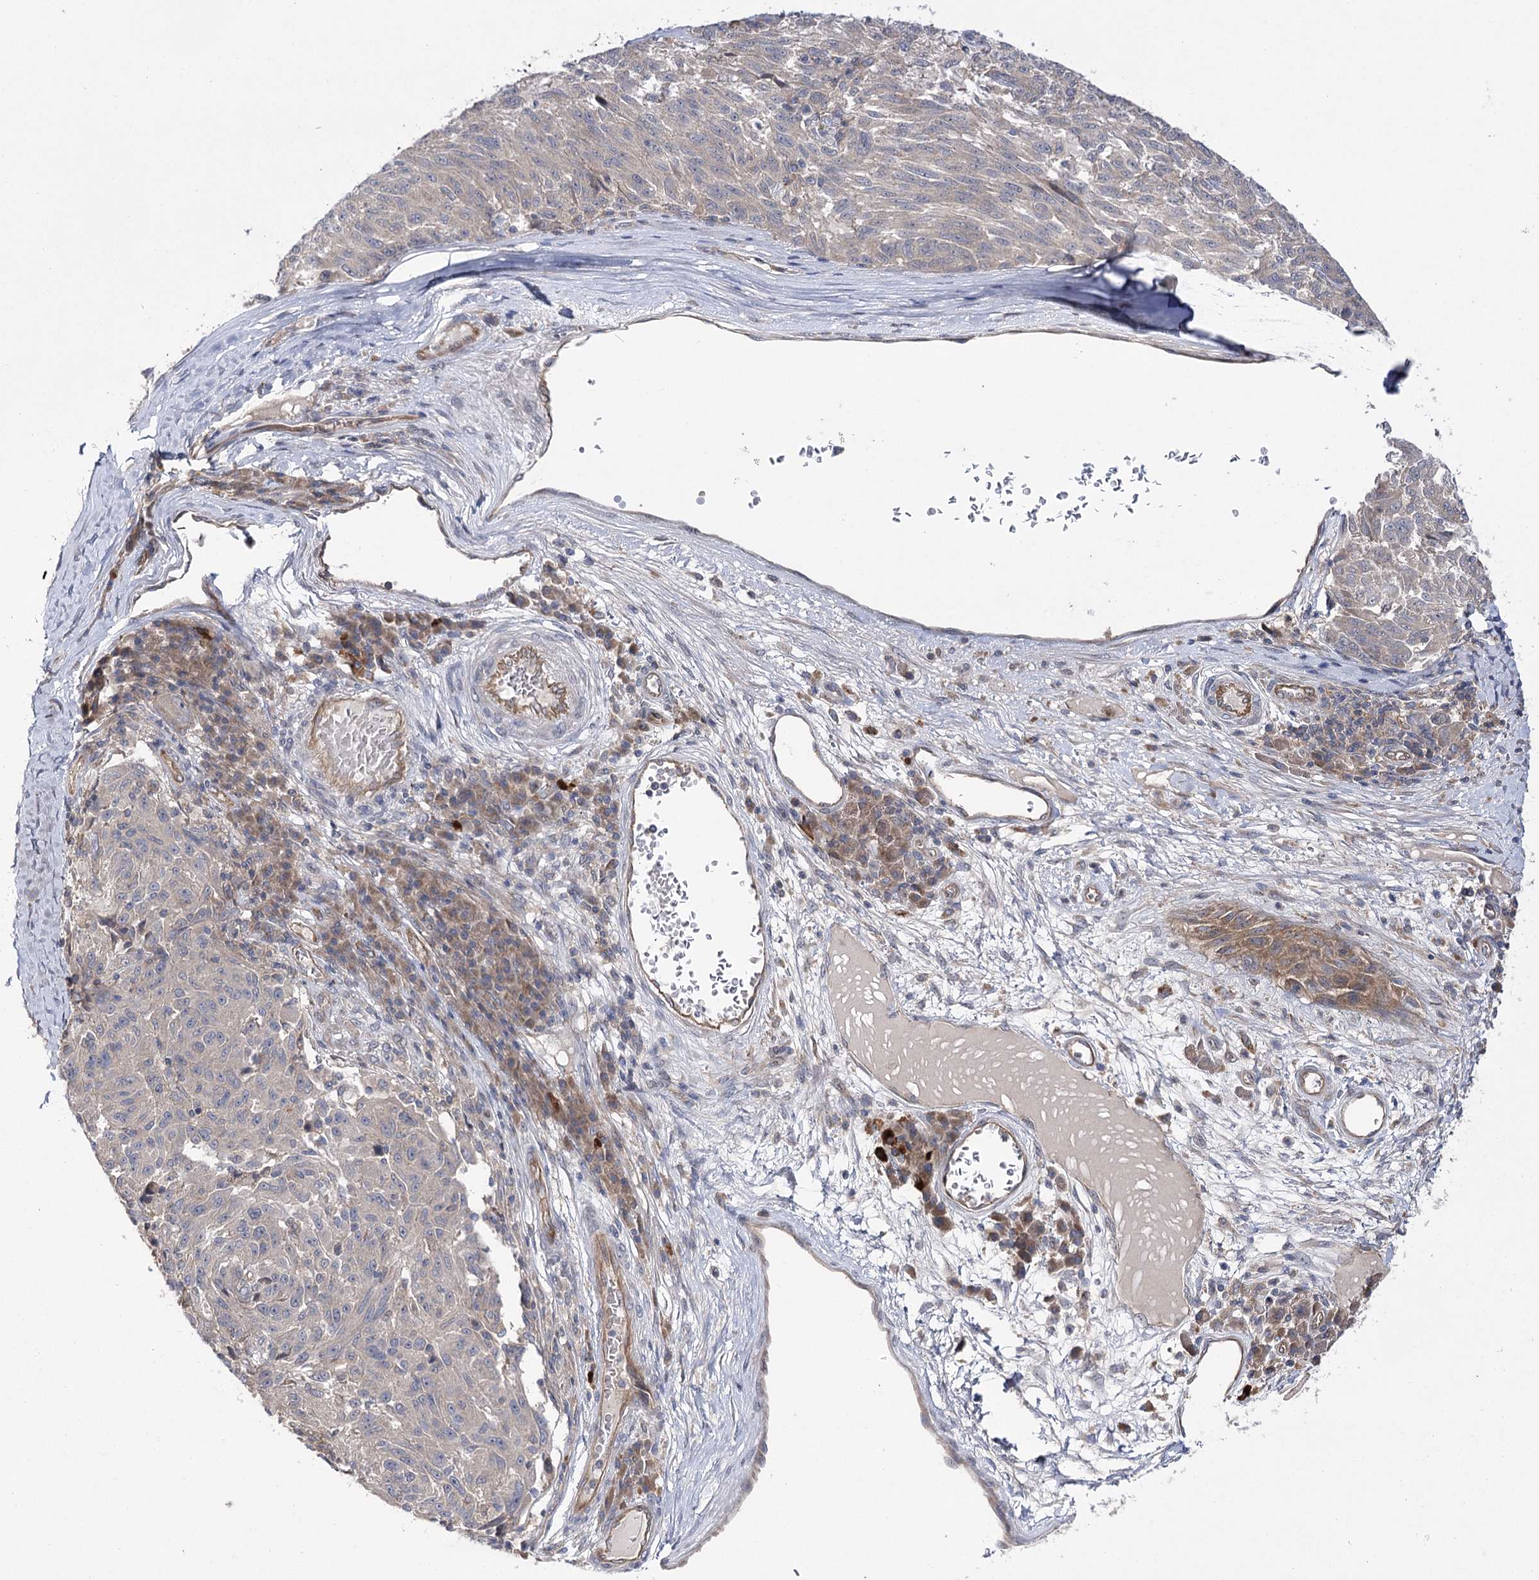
{"staining": {"intensity": "negative", "quantity": "none", "location": "none"}, "tissue": "melanoma", "cell_type": "Tumor cells", "image_type": "cancer", "snomed": [{"axis": "morphology", "description": "Malignant melanoma, NOS"}, {"axis": "topography", "description": "Skin"}], "caption": "A histopathology image of human malignant melanoma is negative for staining in tumor cells.", "gene": "BCR", "patient": {"sex": "male", "age": 53}}